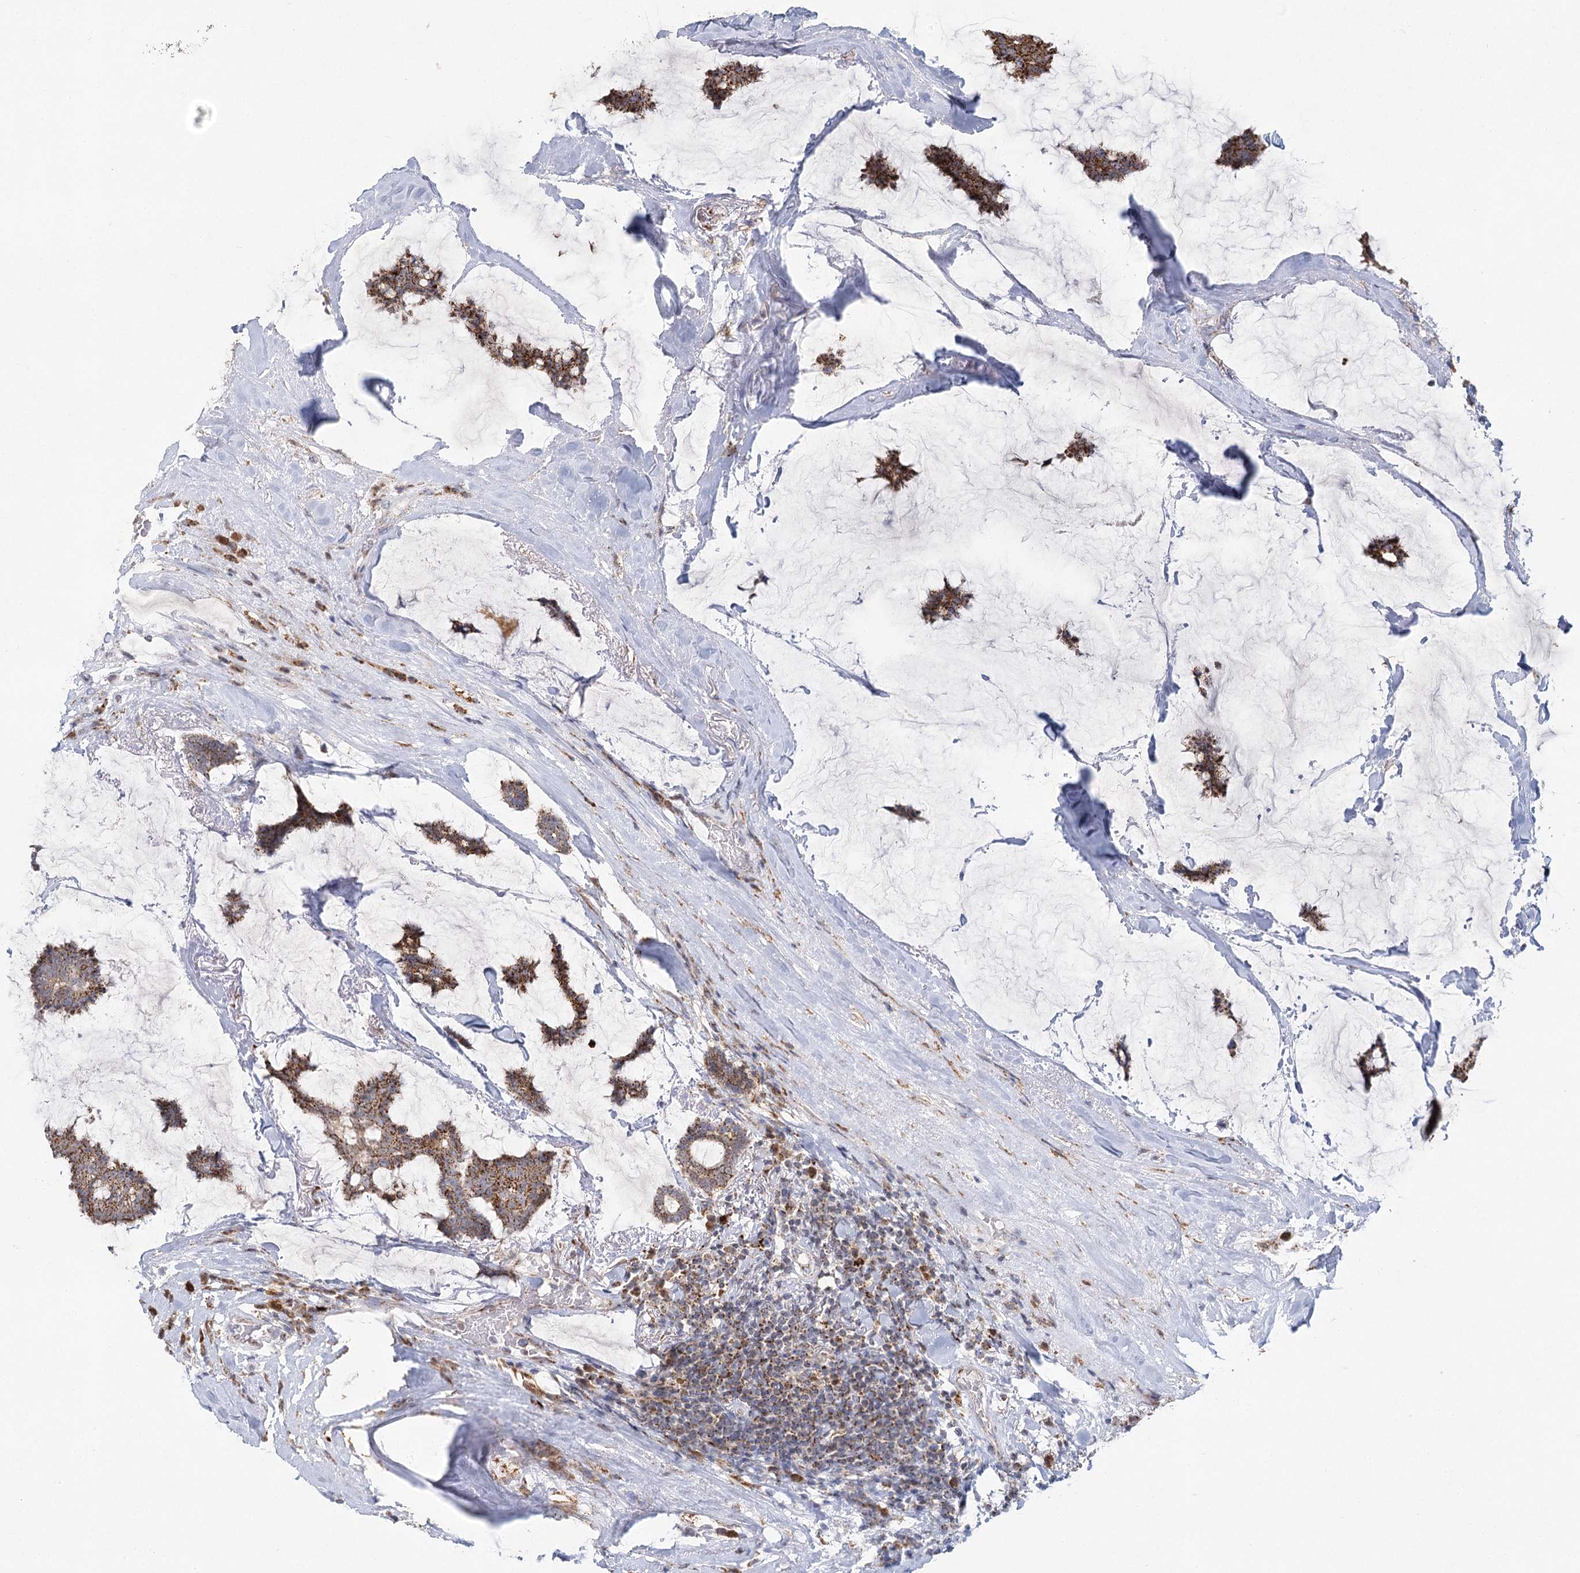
{"staining": {"intensity": "strong", "quantity": ">75%", "location": "cytoplasmic/membranous"}, "tissue": "breast cancer", "cell_type": "Tumor cells", "image_type": "cancer", "snomed": [{"axis": "morphology", "description": "Duct carcinoma"}, {"axis": "topography", "description": "Breast"}], "caption": "The image reveals staining of breast invasive ductal carcinoma, revealing strong cytoplasmic/membranous protein positivity (brown color) within tumor cells.", "gene": "TAS1R1", "patient": {"sex": "female", "age": 93}}